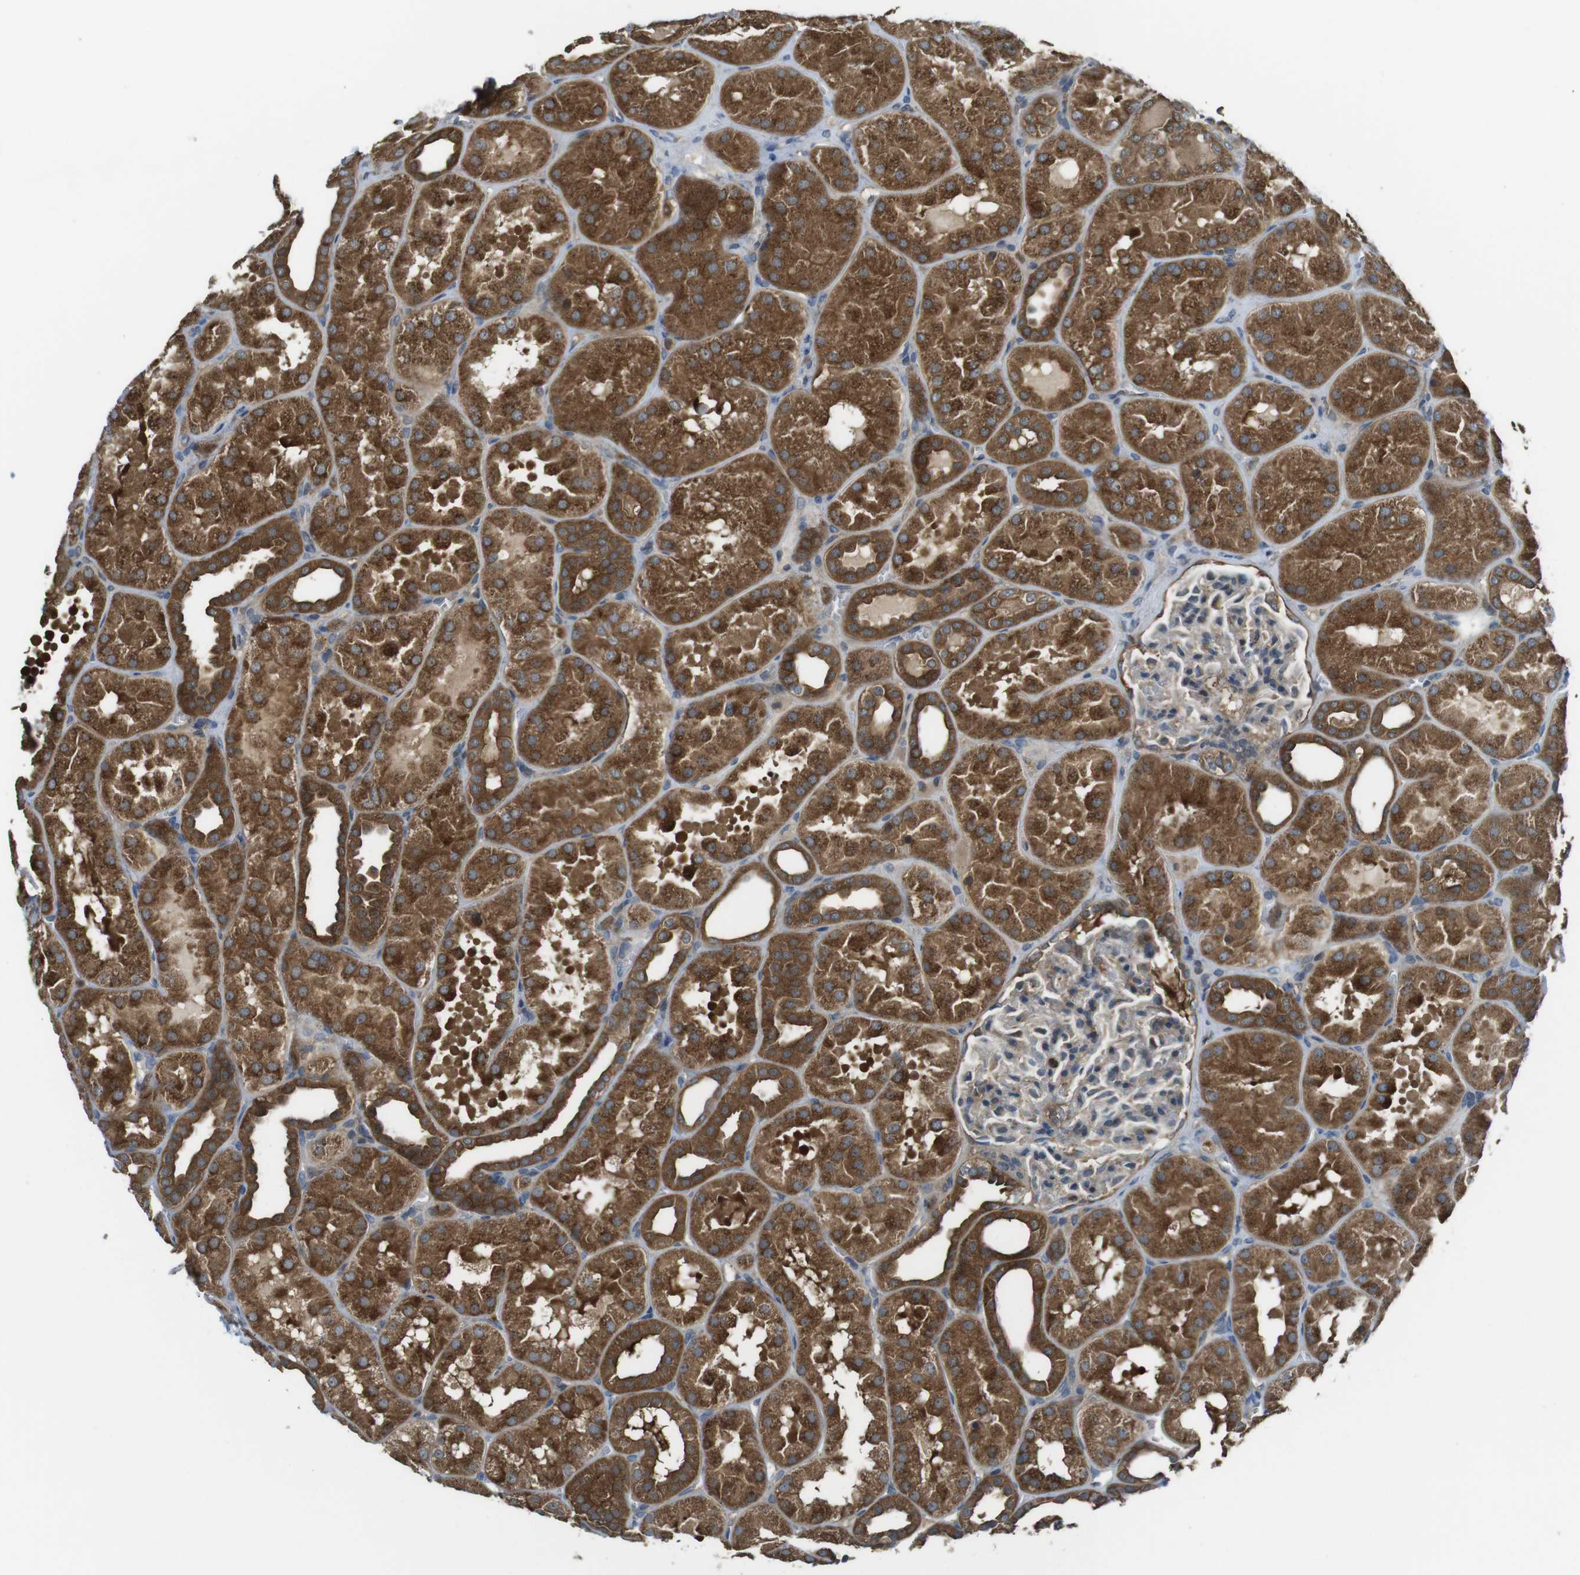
{"staining": {"intensity": "weak", "quantity": "25%-75%", "location": "cytoplasmic/membranous"}, "tissue": "kidney", "cell_type": "Cells in glomeruli", "image_type": "normal", "snomed": [{"axis": "morphology", "description": "Normal tissue, NOS"}, {"axis": "topography", "description": "Kidney"}], "caption": "Immunohistochemical staining of unremarkable human kidney reveals low levels of weak cytoplasmic/membranous staining in about 25%-75% of cells in glomeruli.", "gene": "LRRC3B", "patient": {"sex": "male", "age": 28}}